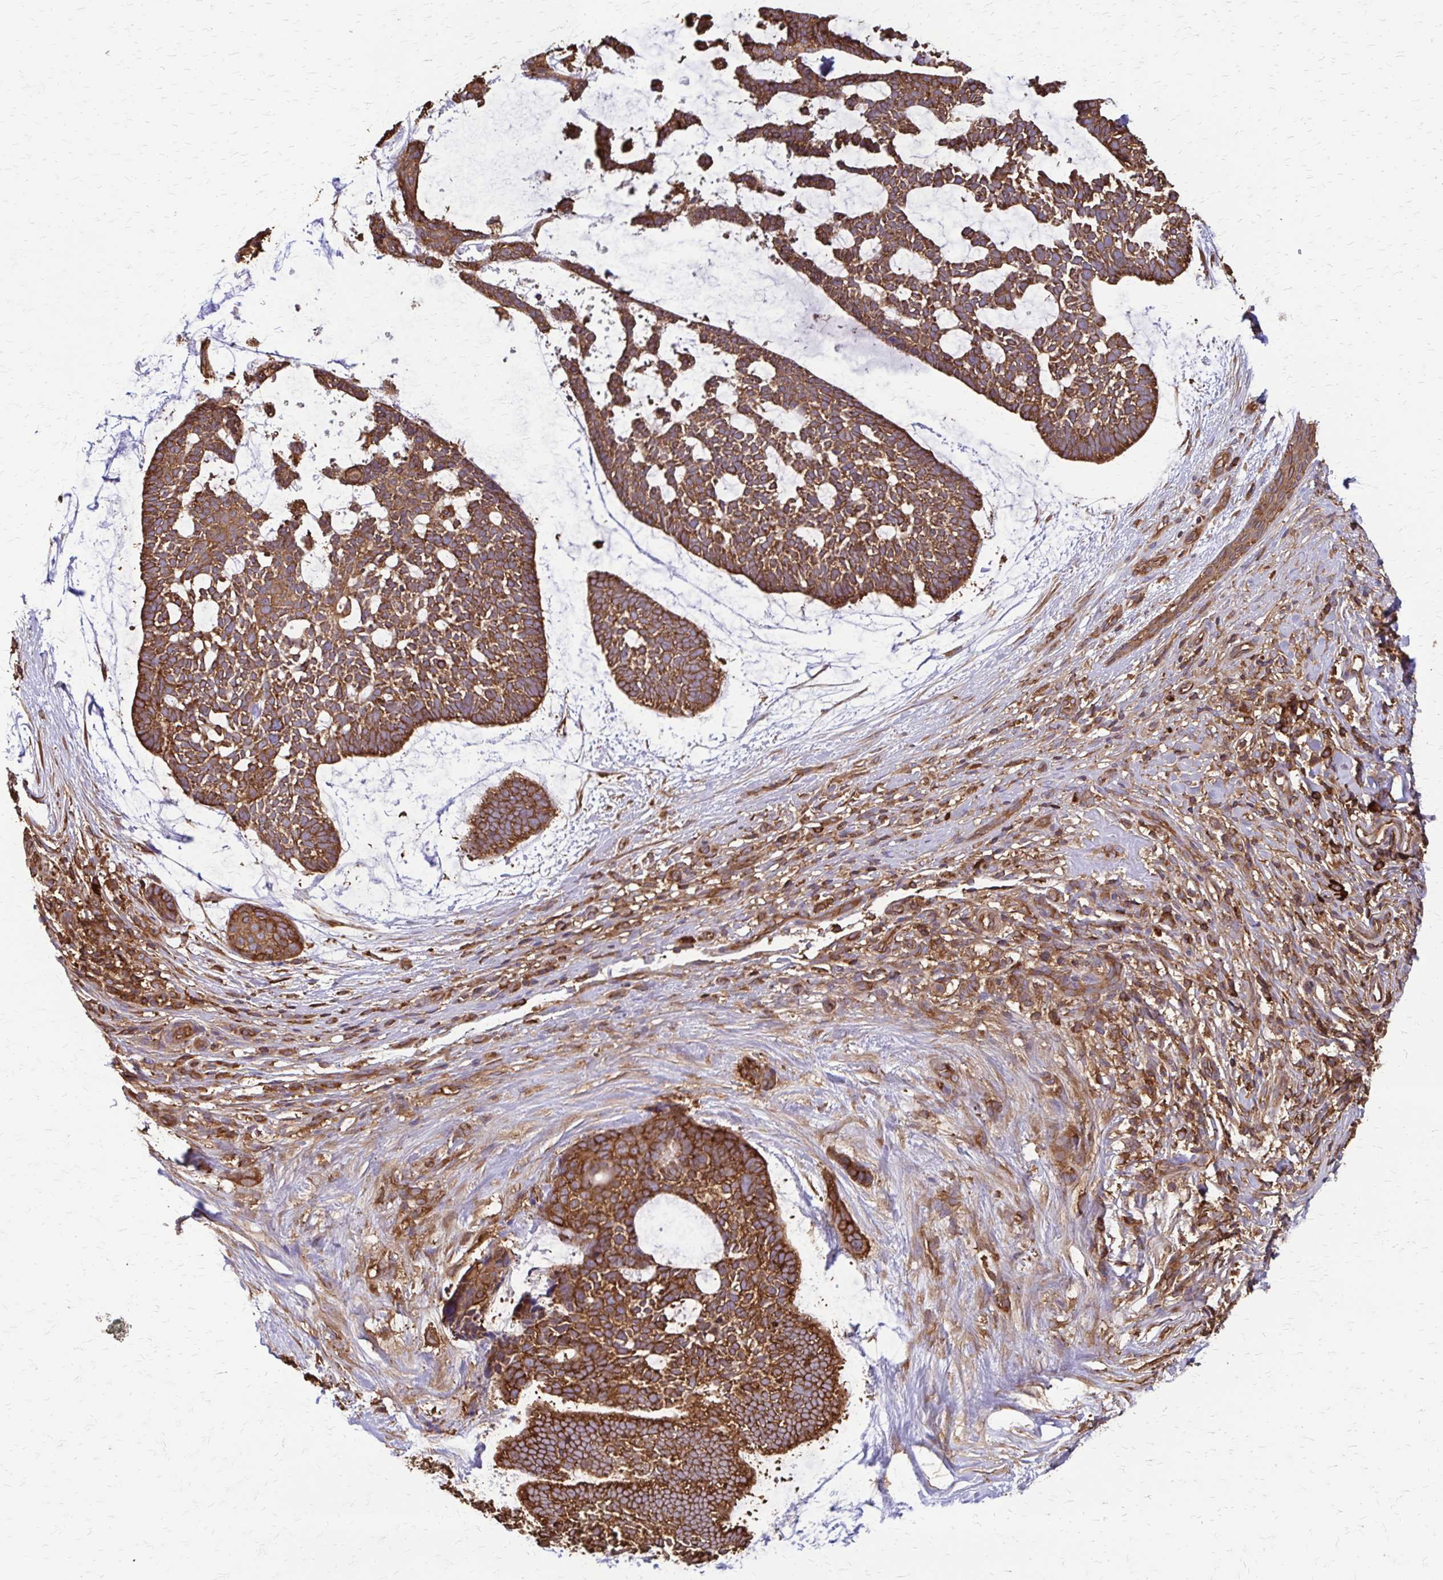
{"staining": {"intensity": "strong", "quantity": ">75%", "location": "cytoplasmic/membranous"}, "tissue": "skin cancer", "cell_type": "Tumor cells", "image_type": "cancer", "snomed": [{"axis": "morphology", "description": "Basal cell carcinoma"}, {"axis": "topography", "description": "Skin"}], "caption": "Protein expression analysis of basal cell carcinoma (skin) demonstrates strong cytoplasmic/membranous staining in about >75% of tumor cells.", "gene": "EEF2", "patient": {"sex": "male", "age": 64}}